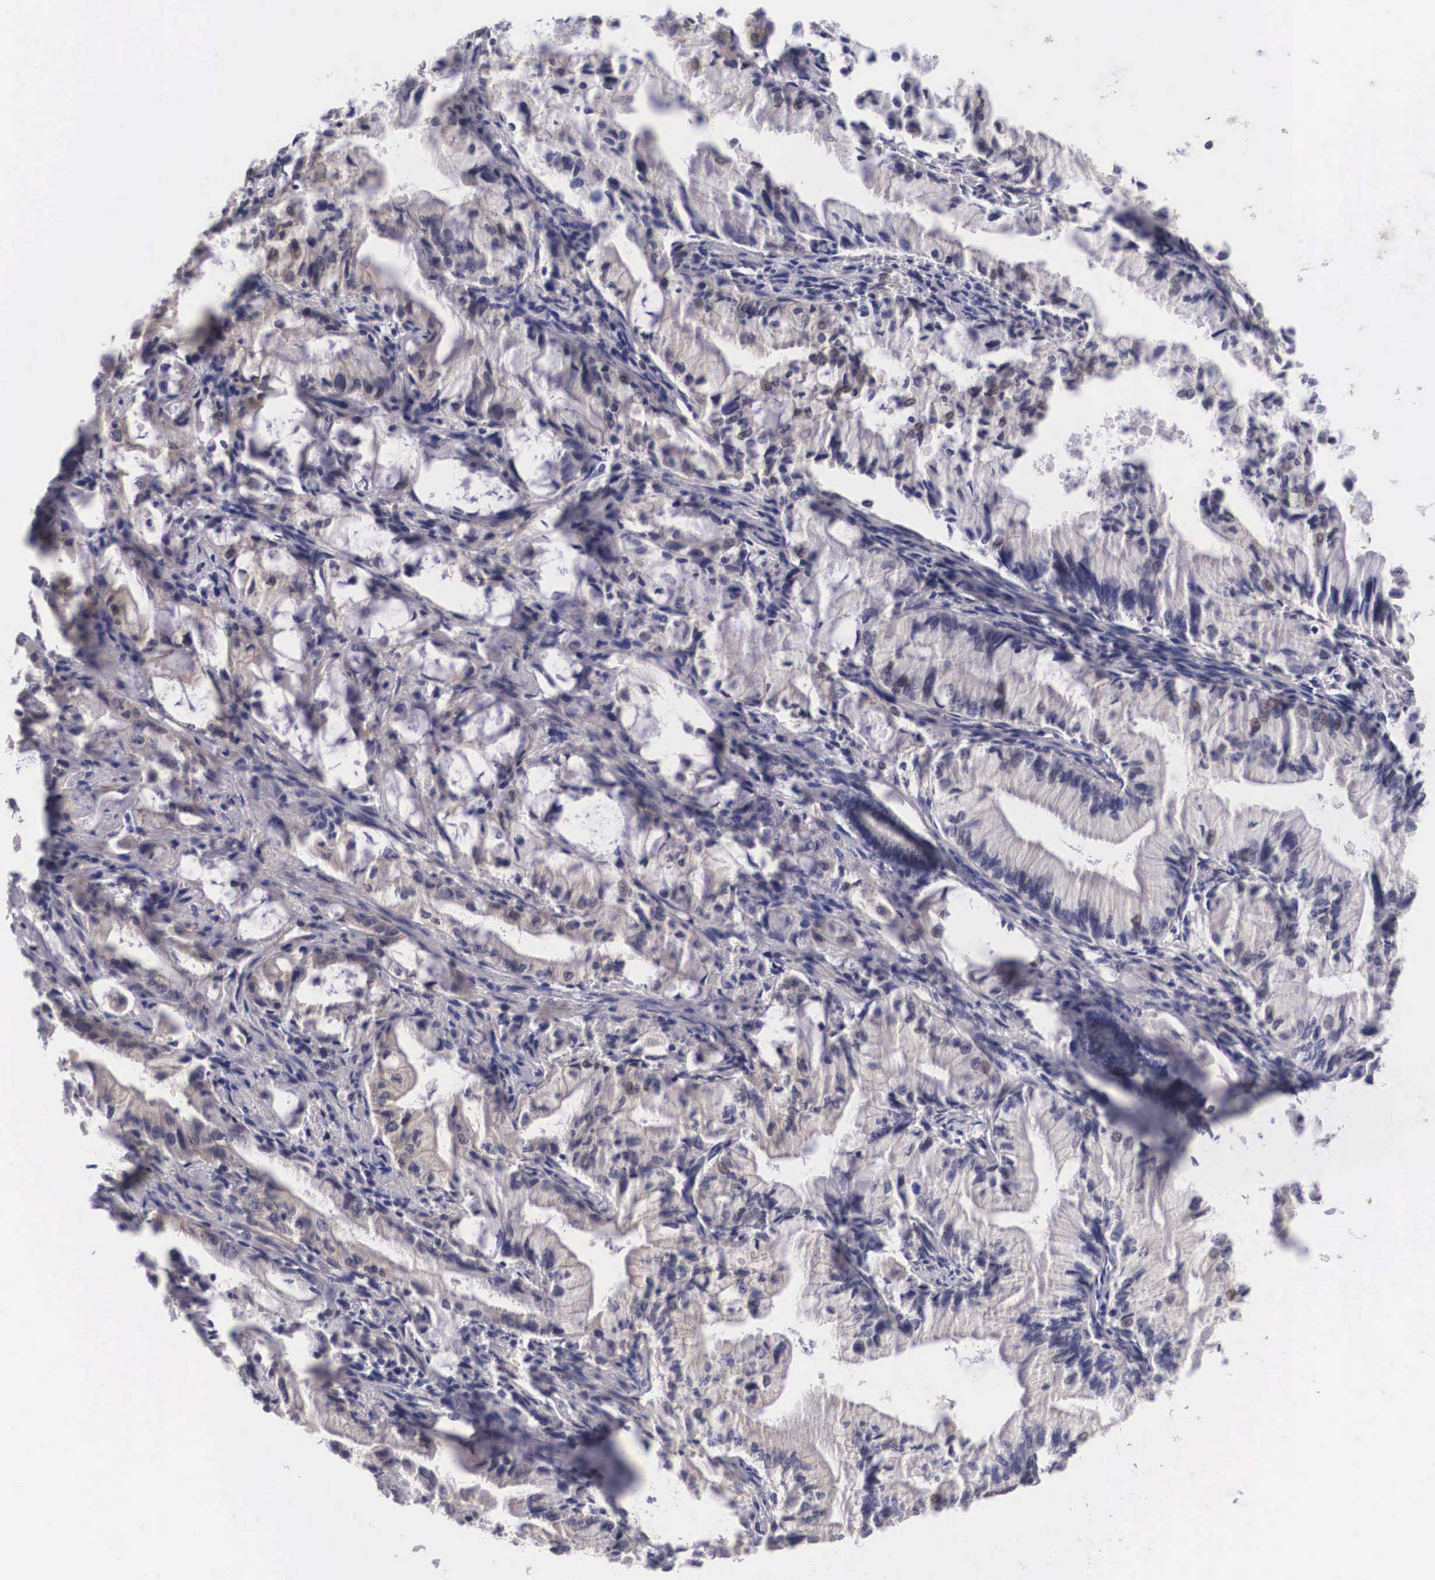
{"staining": {"intensity": "negative", "quantity": "none", "location": "none"}, "tissue": "pancreatic cancer", "cell_type": "Tumor cells", "image_type": "cancer", "snomed": [{"axis": "morphology", "description": "Adenocarcinoma, NOS"}, {"axis": "topography", "description": "Pancreas"}], "caption": "Tumor cells show no significant protein expression in pancreatic adenocarcinoma.", "gene": "OTX2", "patient": {"sex": "male", "age": 79}}